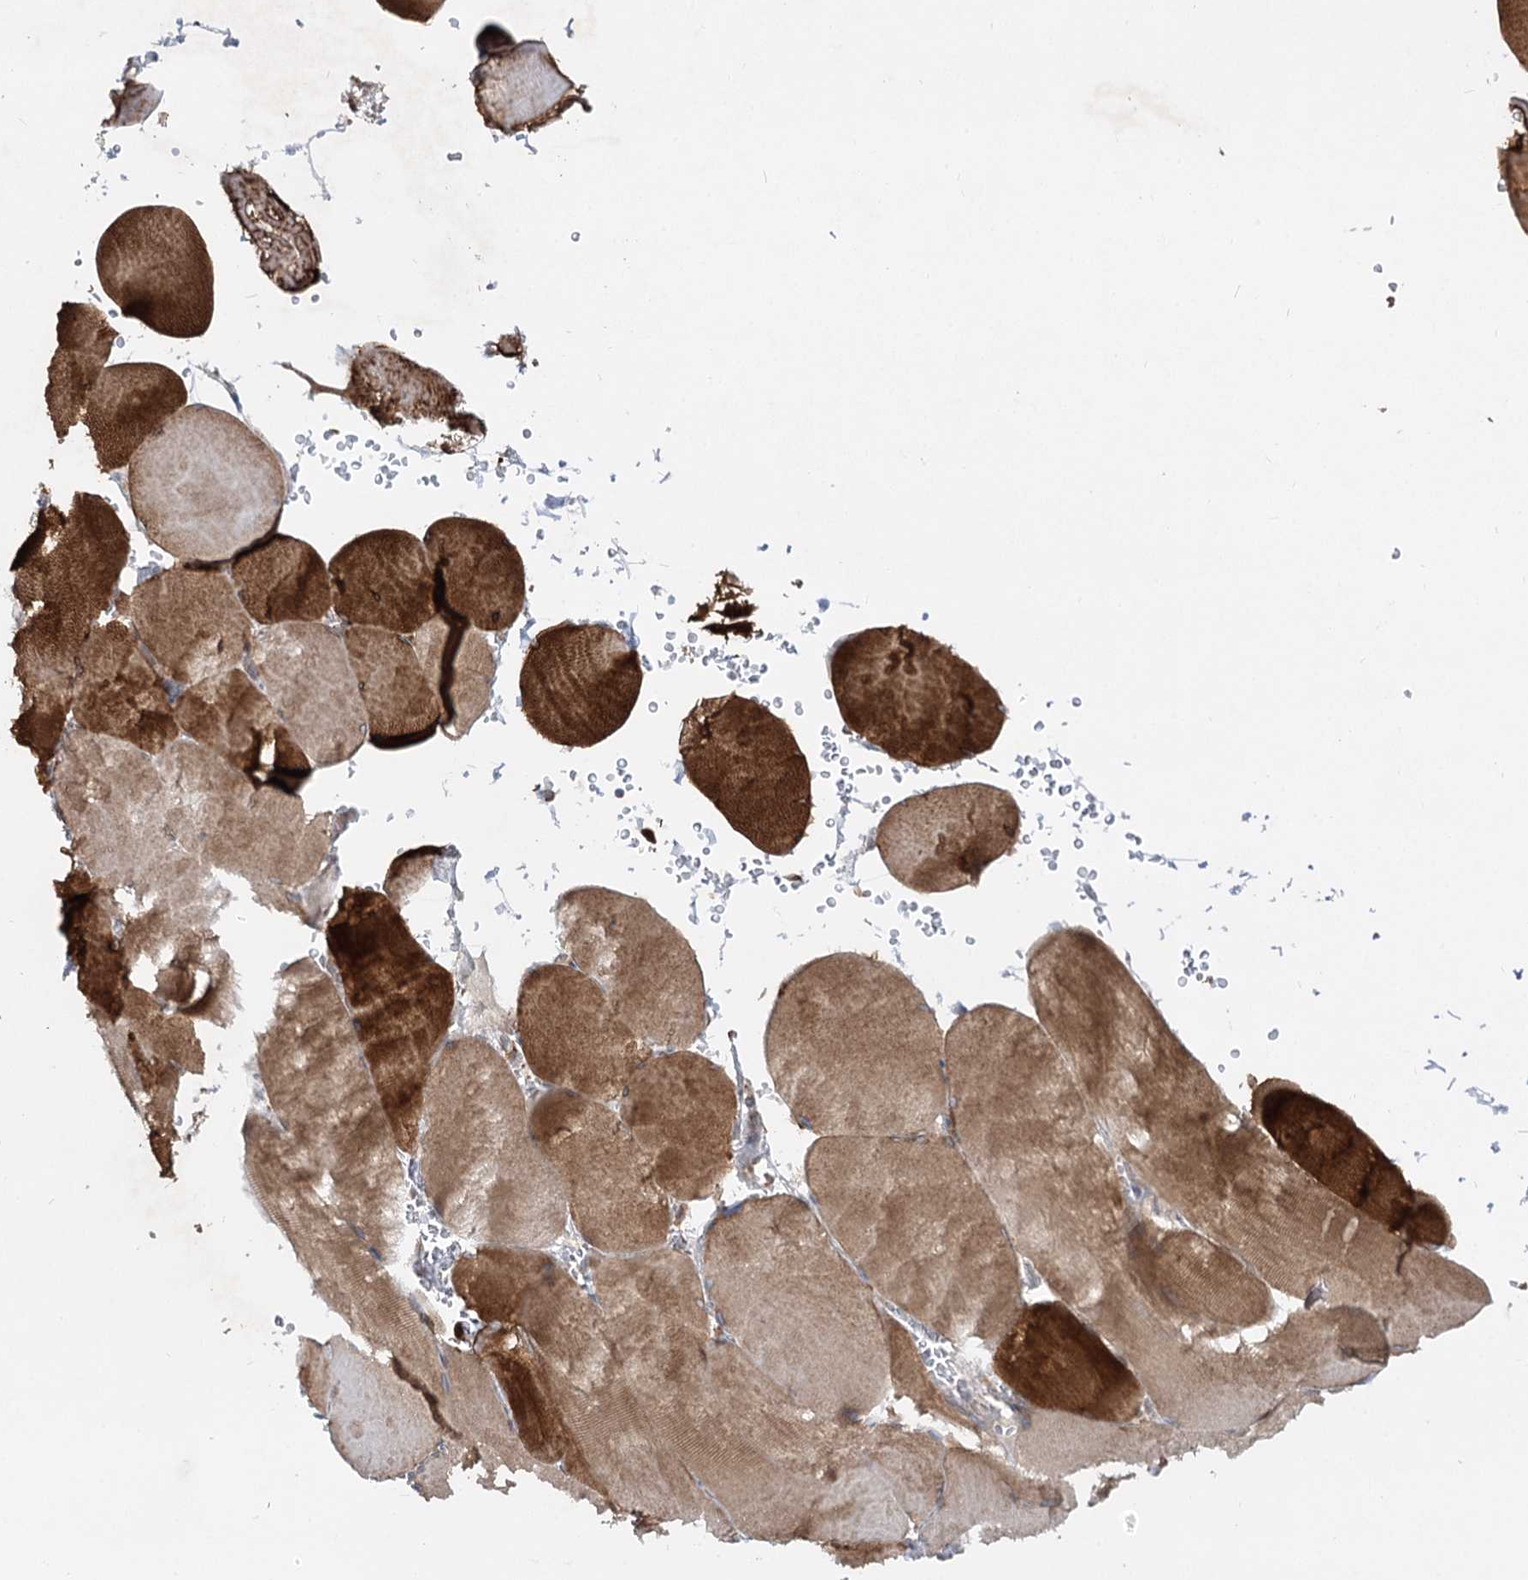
{"staining": {"intensity": "strong", "quantity": "25%-75%", "location": "cytoplasmic/membranous"}, "tissue": "skeletal muscle", "cell_type": "Myocytes", "image_type": "normal", "snomed": [{"axis": "morphology", "description": "Normal tissue, NOS"}, {"axis": "topography", "description": "Skeletal muscle"}, {"axis": "topography", "description": "Head-Neck"}], "caption": "IHC micrograph of unremarkable skeletal muscle: human skeletal muscle stained using IHC exhibits high levels of strong protein expression localized specifically in the cytoplasmic/membranous of myocytes, appearing as a cytoplasmic/membranous brown color.", "gene": "KIAA0825", "patient": {"sex": "male", "age": 66}}